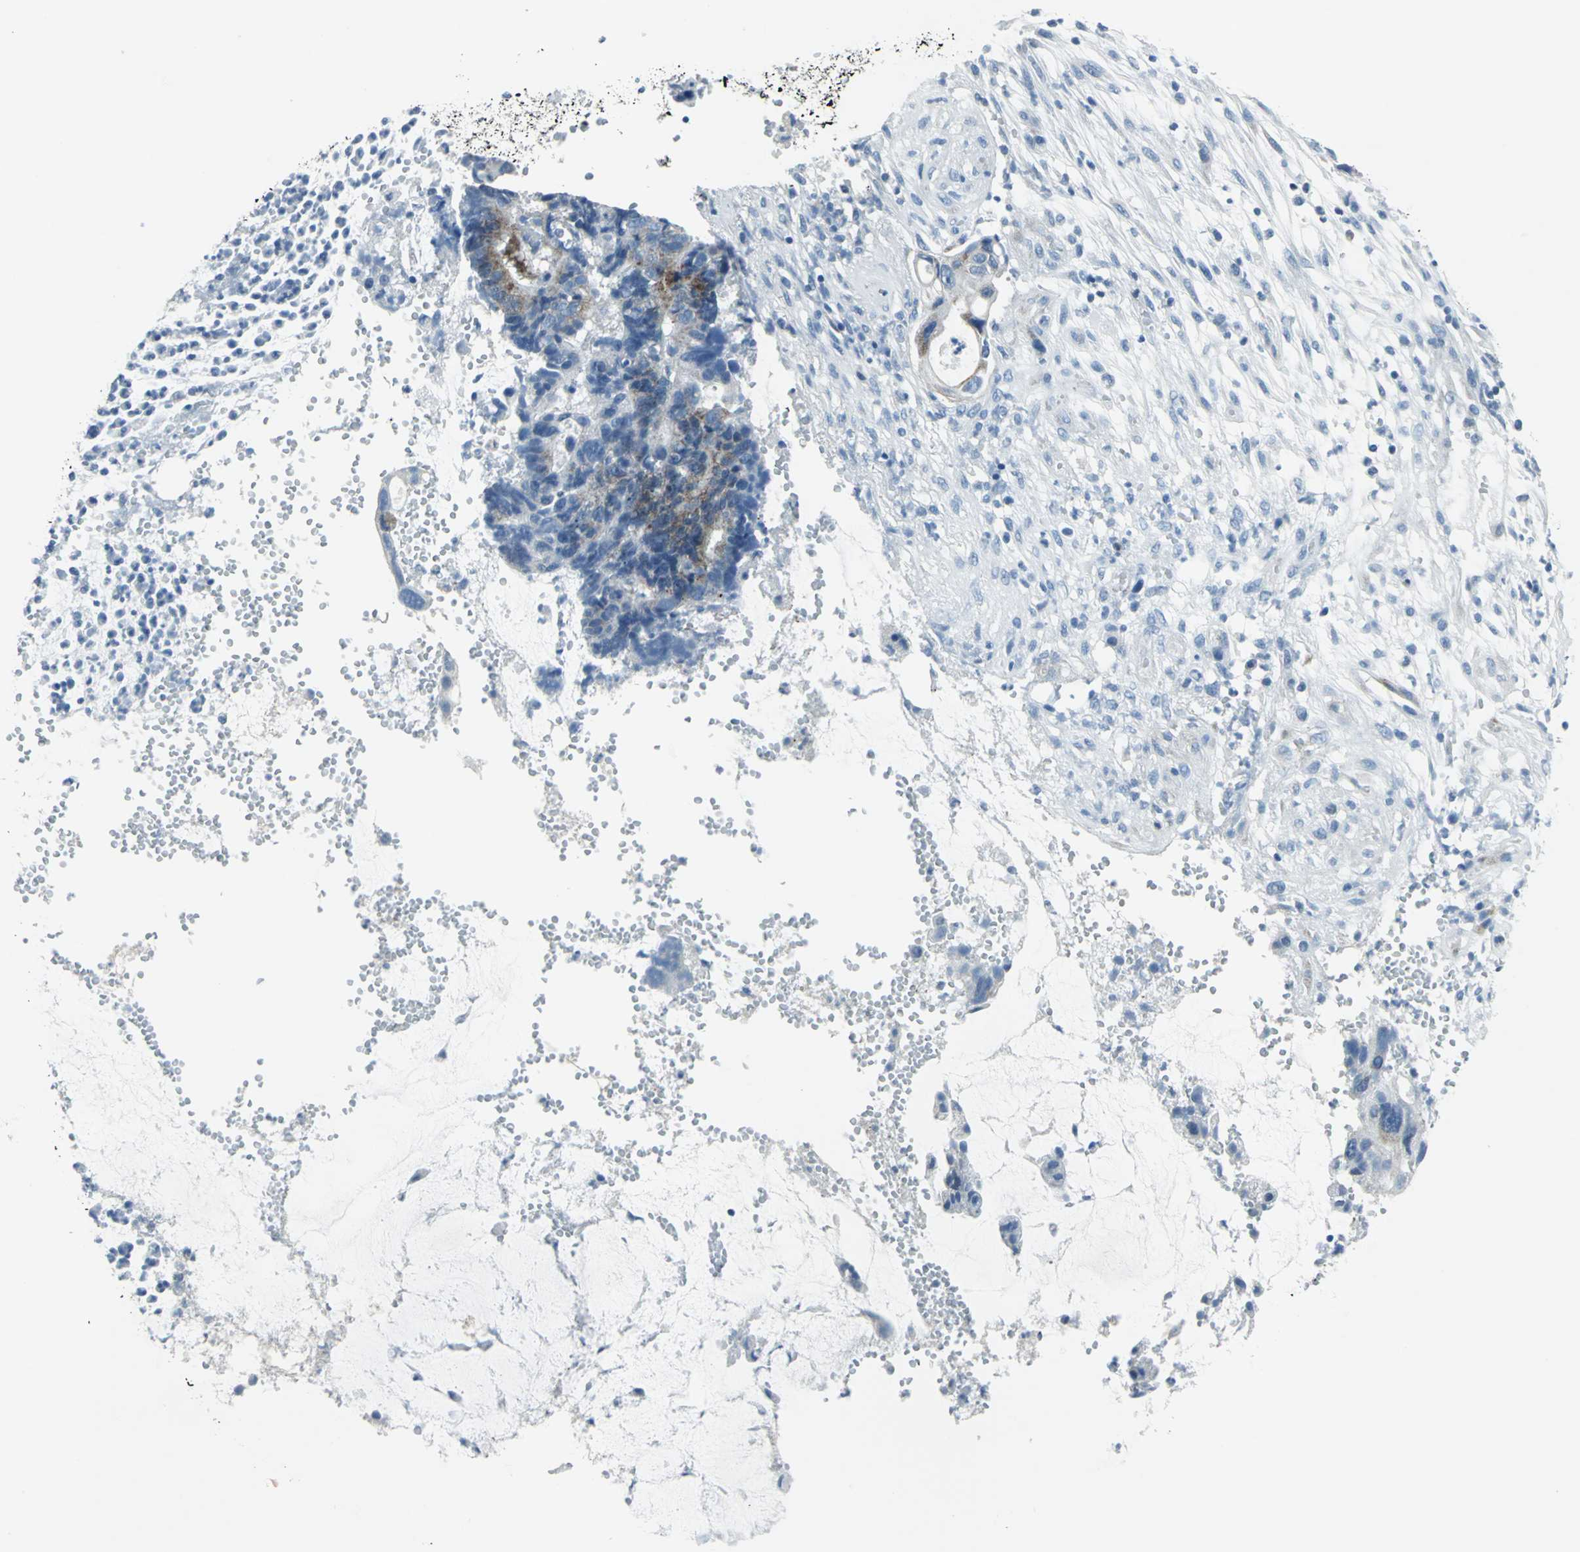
{"staining": {"intensity": "negative", "quantity": "none", "location": "none"}, "tissue": "colorectal cancer", "cell_type": "Tumor cells", "image_type": "cancer", "snomed": [{"axis": "morphology", "description": "Adenocarcinoma, NOS"}, {"axis": "topography", "description": "Colon"}], "caption": "Tumor cells show no significant protein expression in colorectal adenocarcinoma.", "gene": "DNAI2", "patient": {"sex": "female", "age": 57}}